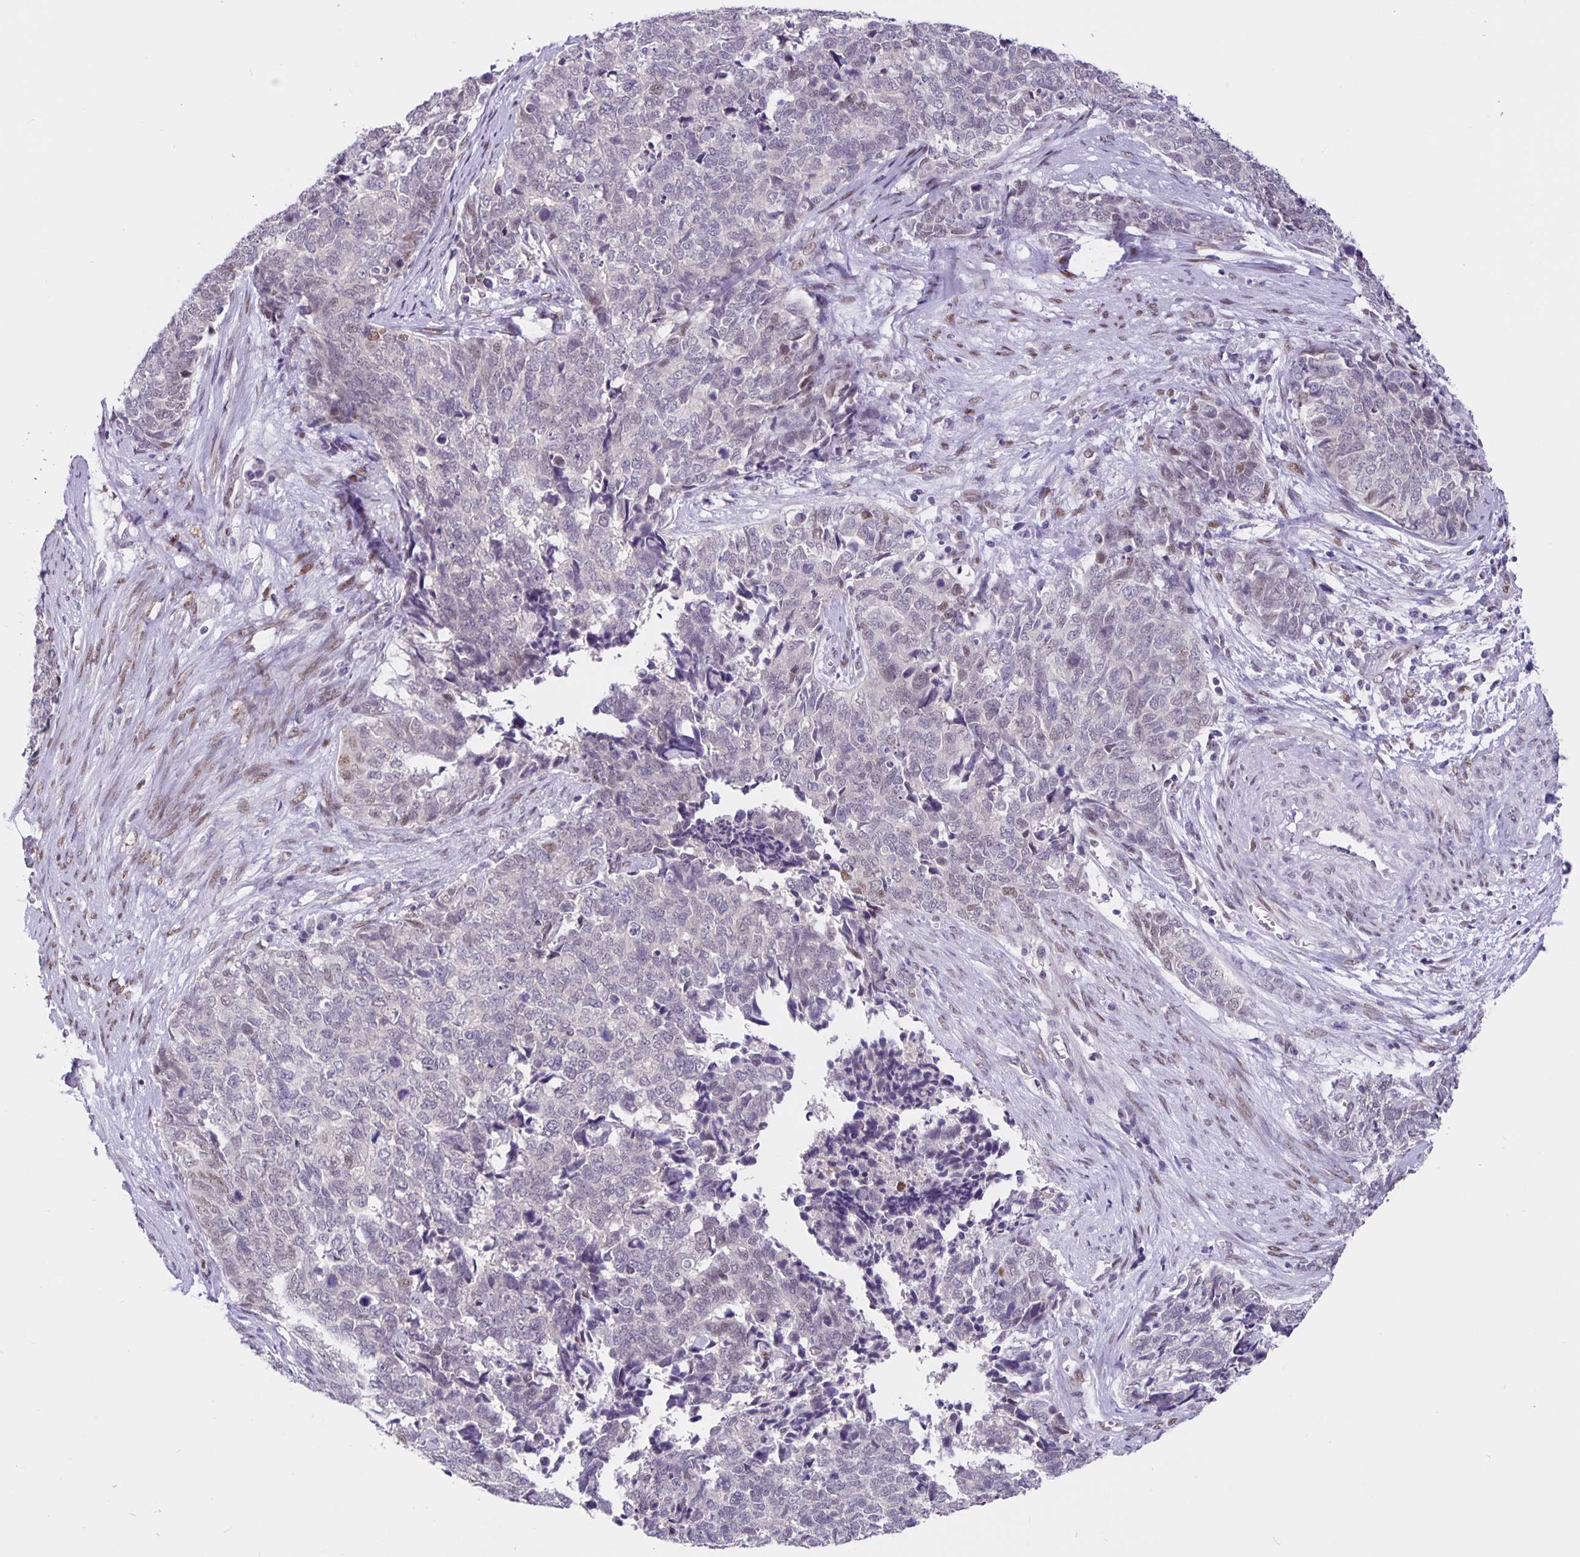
{"staining": {"intensity": "negative", "quantity": "none", "location": "none"}, "tissue": "cervical cancer", "cell_type": "Tumor cells", "image_type": "cancer", "snomed": [{"axis": "morphology", "description": "Adenocarcinoma, NOS"}, {"axis": "topography", "description": "Cervix"}], "caption": "A photomicrograph of human cervical cancer is negative for staining in tumor cells.", "gene": "FOSL2", "patient": {"sex": "female", "age": 63}}